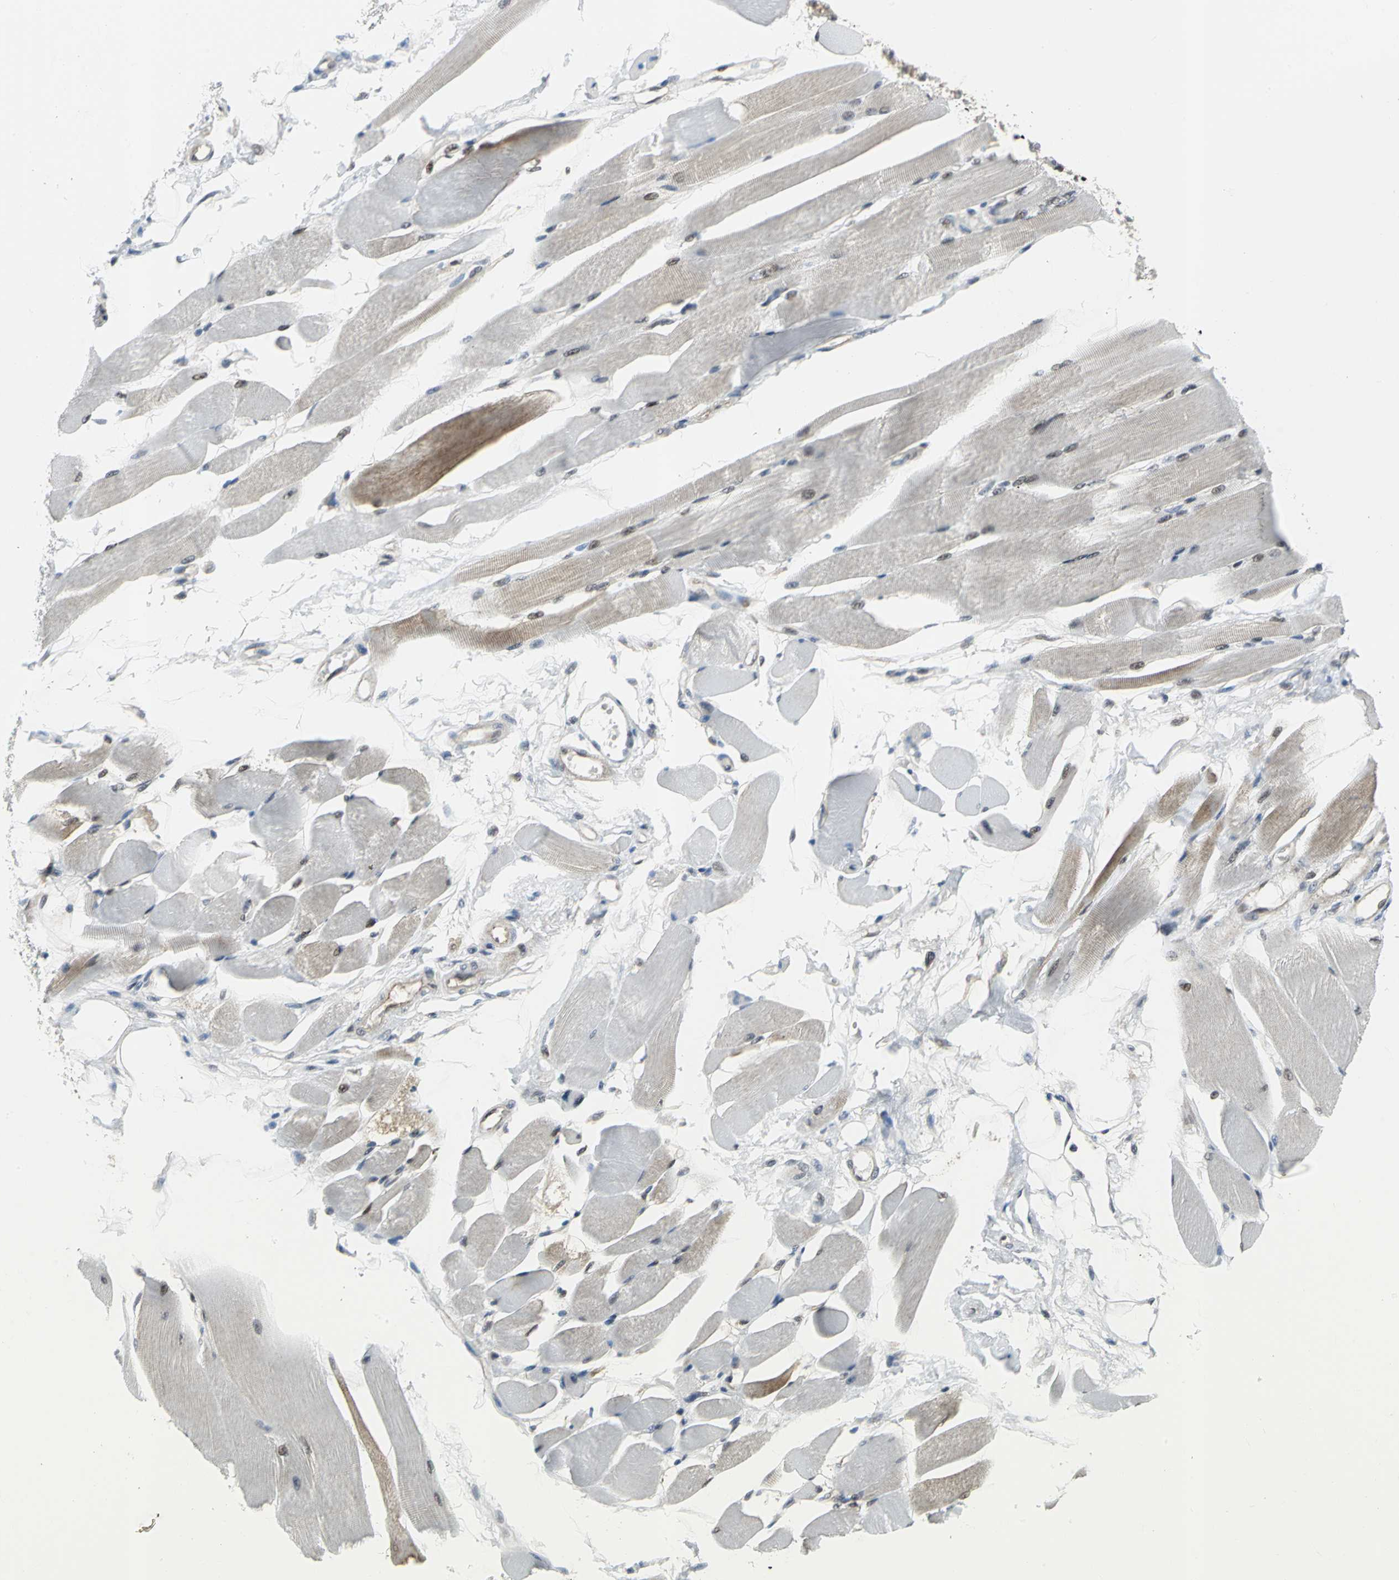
{"staining": {"intensity": "weak", "quantity": "<25%", "location": "cytoplasmic/membranous"}, "tissue": "skeletal muscle", "cell_type": "Myocytes", "image_type": "normal", "snomed": [{"axis": "morphology", "description": "Normal tissue, NOS"}, {"axis": "topography", "description": "Skeletal muscle"}, {"axis": "topography", "description": "Peripheral nerve tissue"}], "caption": "A high-resolution micrograph shows IHC staining of unremarkable skeletal muscle, which reveals no significant expression in myocytes.", "gene": "PSMA4", "patient": {"sex": "female", "age": 84}}